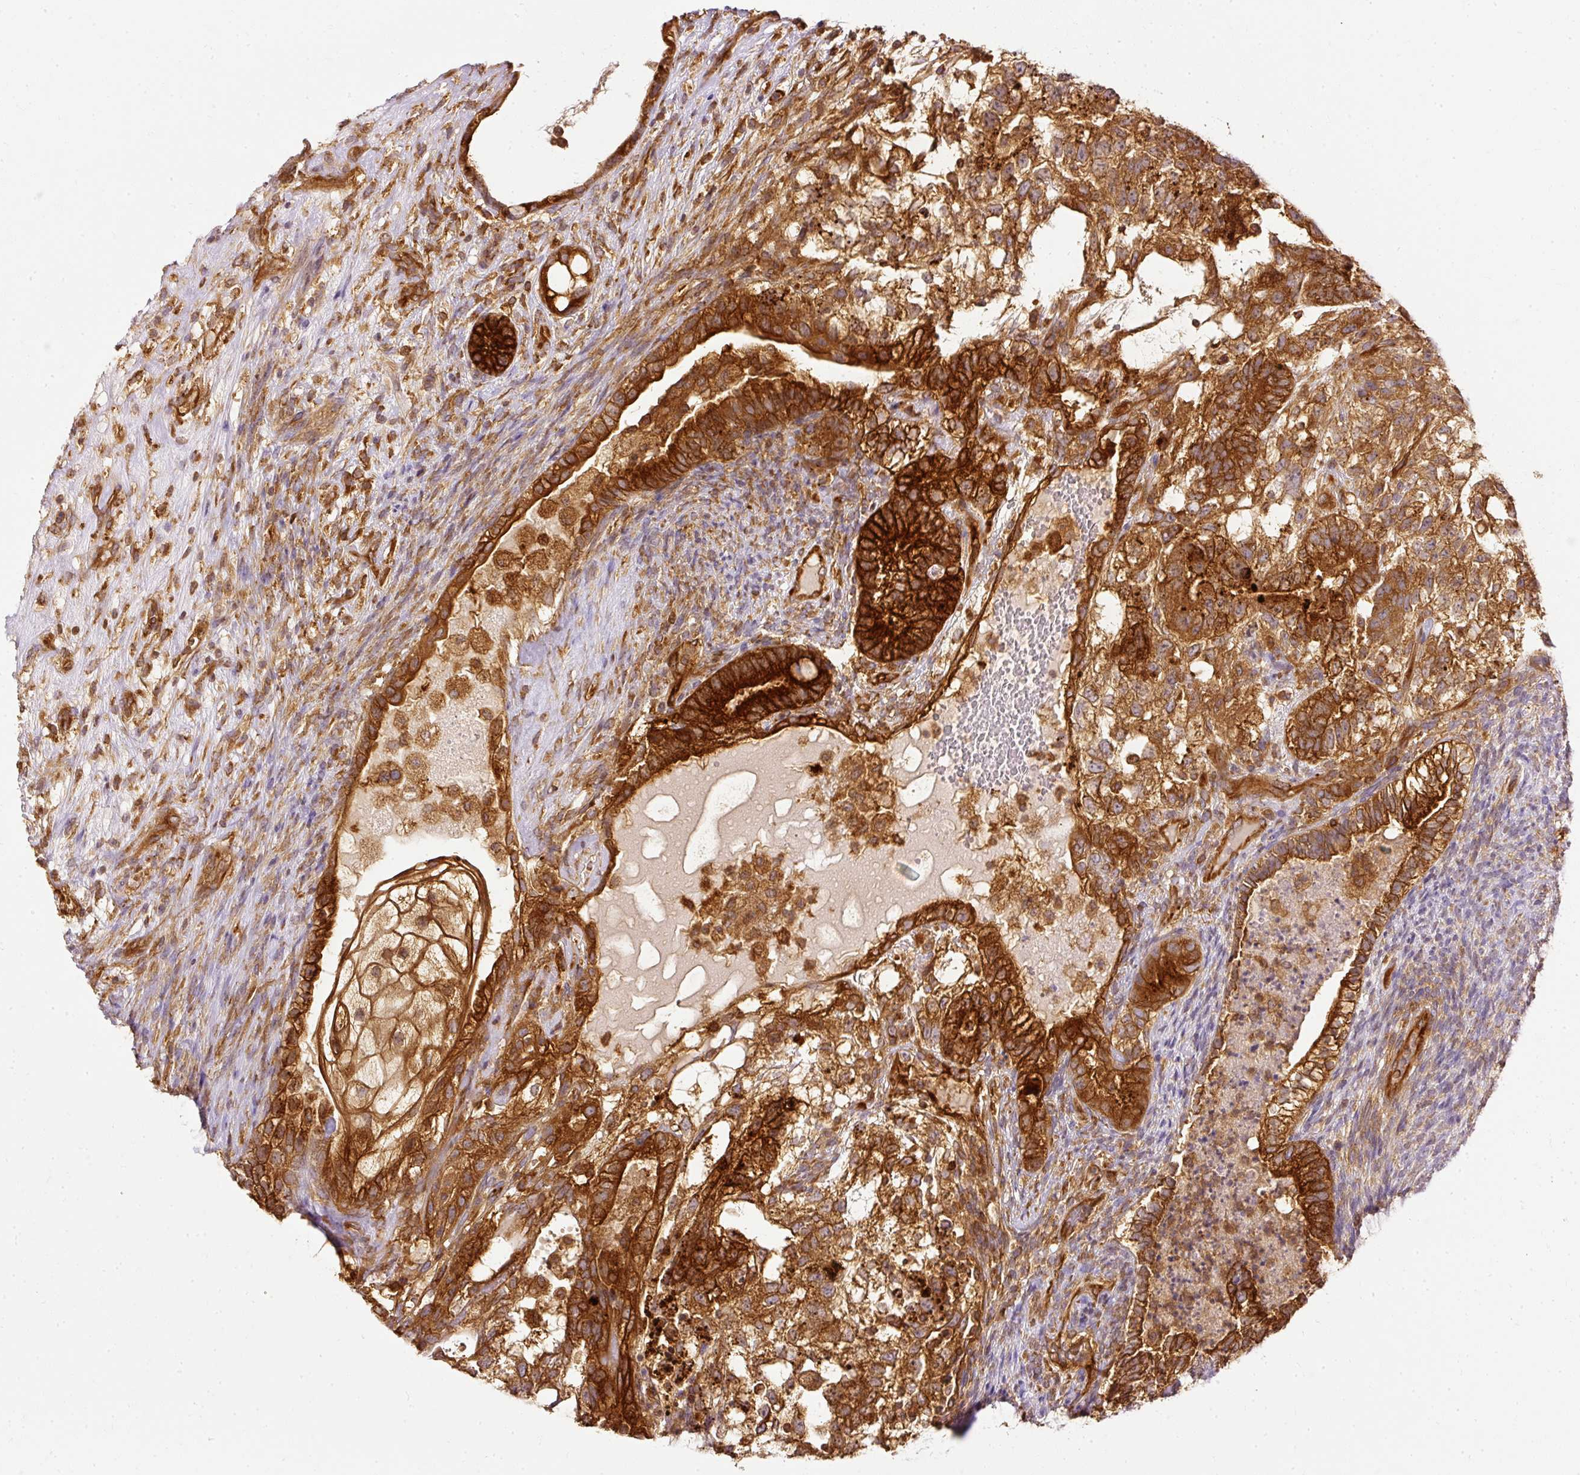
{"staining": {"intensity": "strong", "quantity": ">75%", "location": "cytoplasmic/membranous"}, "tissue": "testis cancer", "cell_type": "Tumor cells", "image_type": "cancer", "snomed": [{"axis": "morphology", "description": "Seminoma, NOS"}, {"axis": "morphology", "description": "Carcinoma, Embryonal, NOS"}, {"axis": "topography", "description": "Testis"}], "caption": "DAB (3,3'-diaminobenzidine) immunohistochemical staining of human testis seminoma reveals strong cytoplasmic/membranous protein staining in about >75% of tumor cells. (DAB IHC with brightfield microscopy, high magnification).", "gene": "ARMH3", "patient": {"sex": "male", "age": 41}}